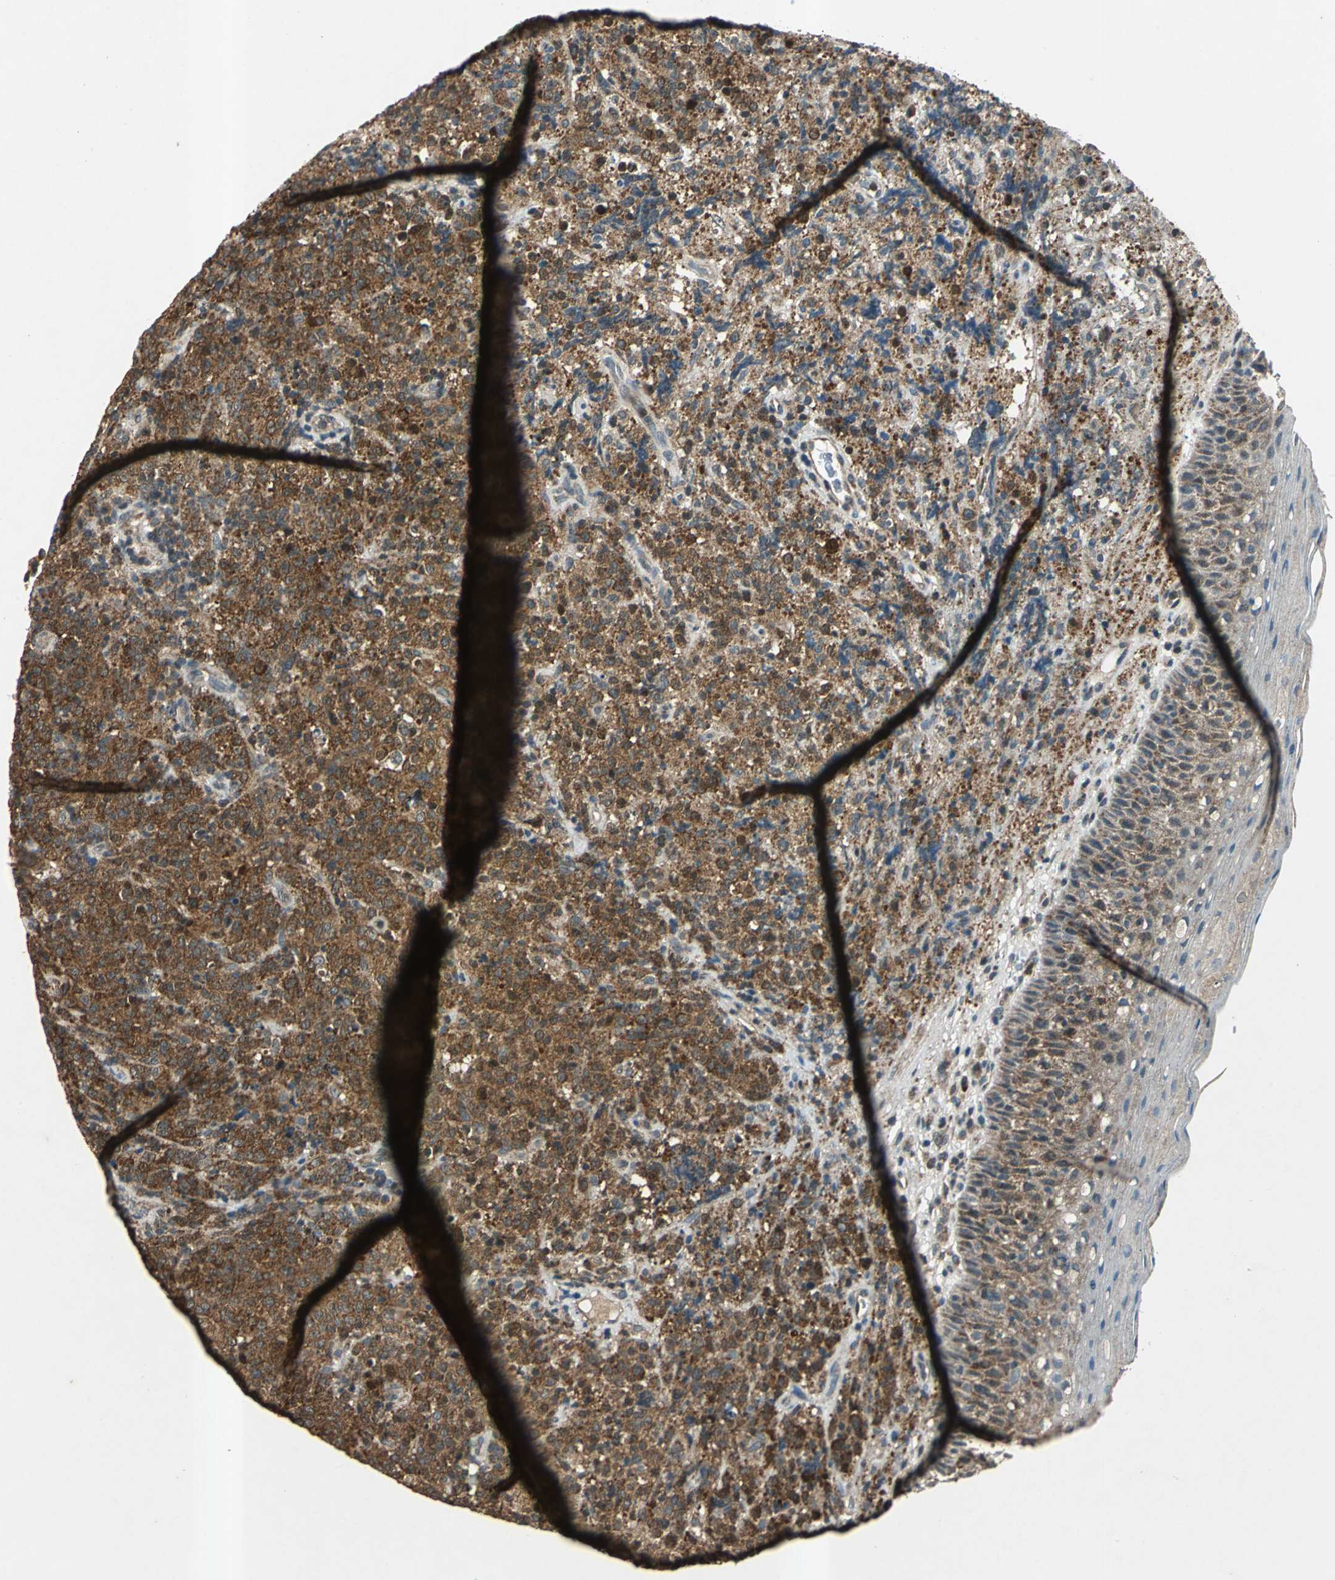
{"staining": {"intensity": "moderate", "quantity": ">75%", "location": "cytoplasmic/membranous"}, "tissue": "lymphoma", "cell_type": "Tumor cells", "image_type": "cancer", "snomed": [{"axis": "morphology", "description": "Malignant lymphoma, non-Hodgkin's type, High grade"}, {"axis": "topography", "description": "Tonsil"}], "caption": "There is medium levels of moderate cytoplasmic/membranous staining in tumor cells of lymphoma, as demonstrated by immunohistochemical staining (brown color).", "gene": "AHSA1", "patient": {"sex": "female", "age": 36}}